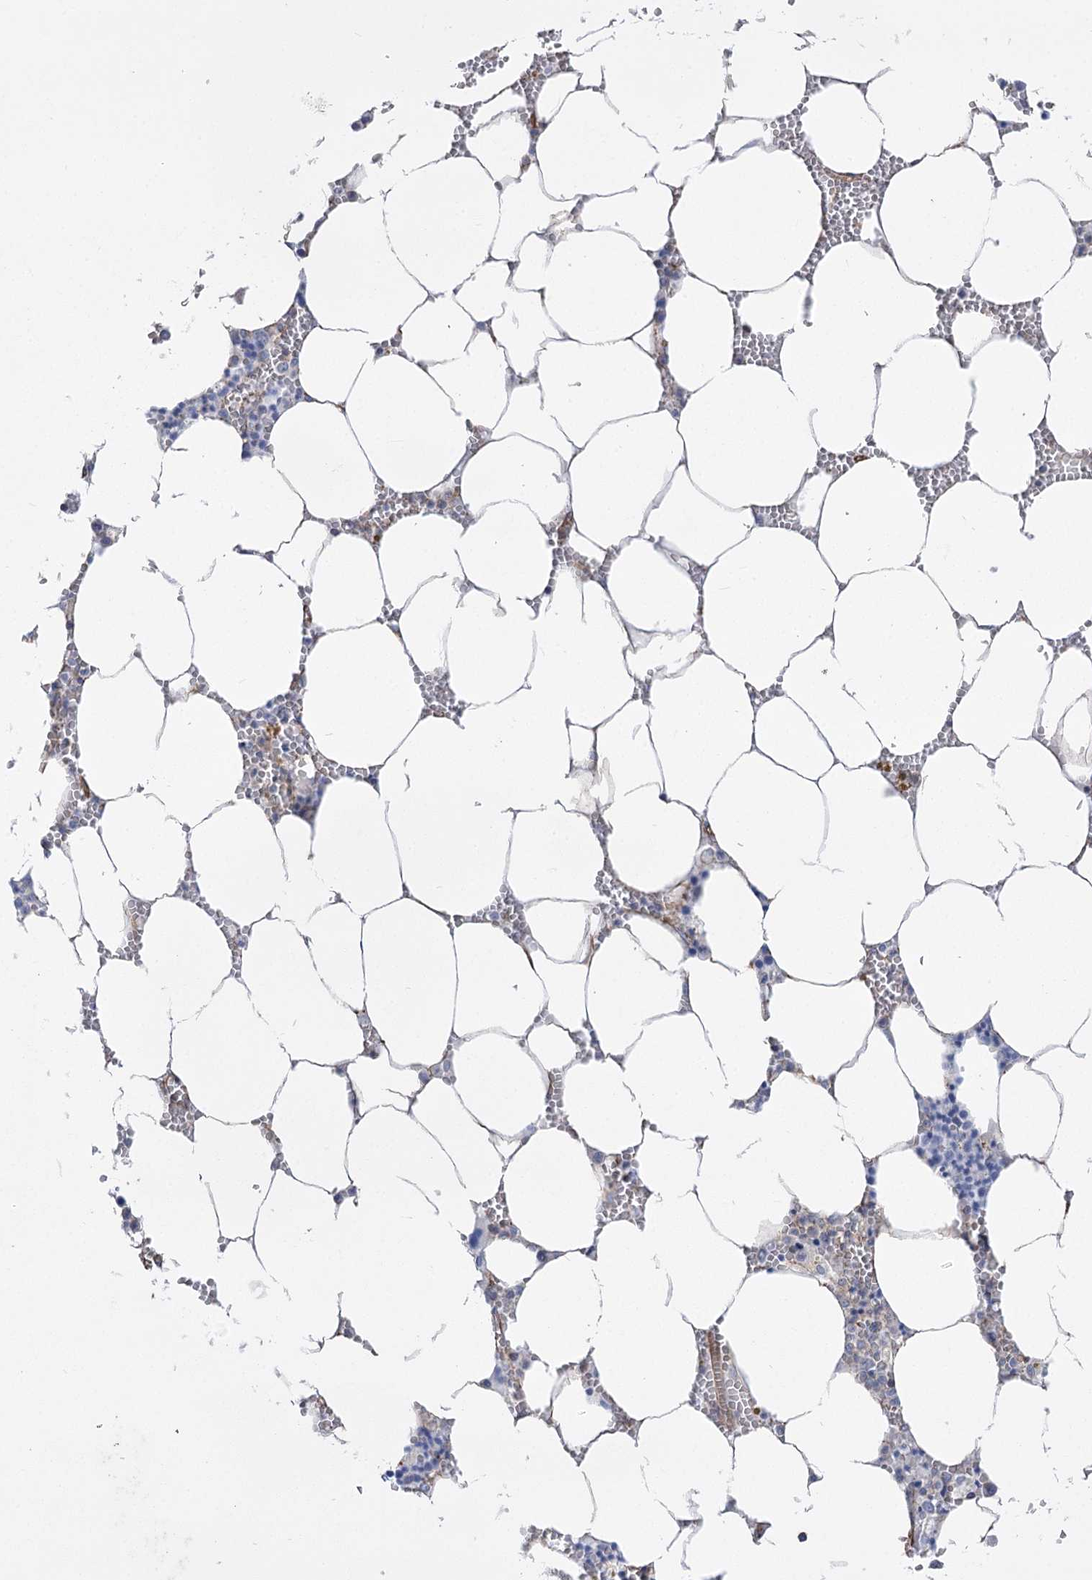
{"staining": {"intensity": "negative", "quantity": "none", "location": "none"}, "tissue": "bone marrow", "cell_type": "Hematopoietic cells", "image_type": "normal", "snomed": [{"axis": "morphology", "description": "Normal tissue, NOS"}, {"axis": "topography", "description": "Bone marrow"}], "caption": "Human bone marrow stained for a protein using immunohistochemistry (IHC) displays no positivity in hematopoietic cells.", "gene": "PLEKHA5", "patient": {"sex": "male", "age": 70}}